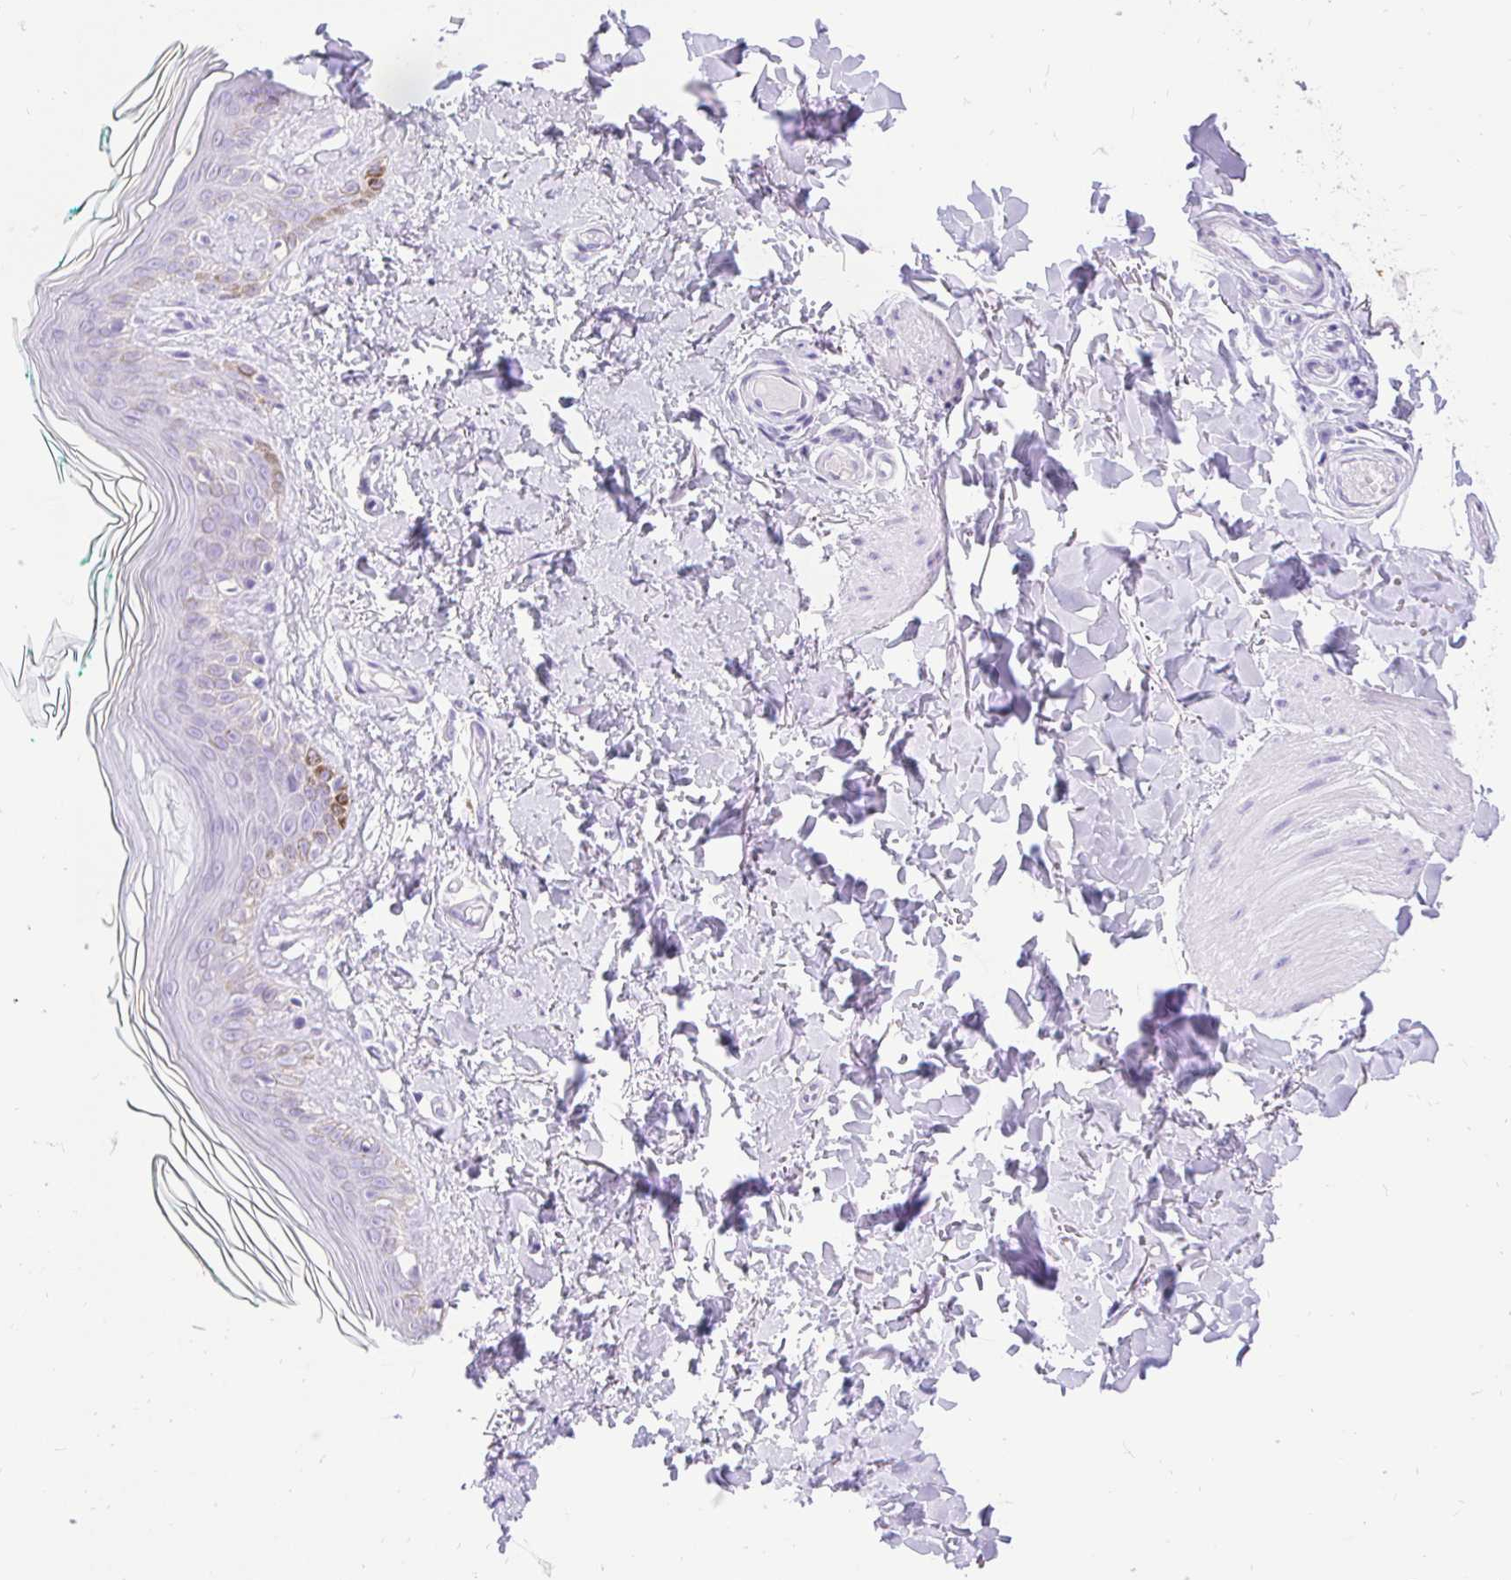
{"staining": {"intensity": "negative", "quantity": "none", "location": "none"}, "tissue": "skin", "cell_type": "Fibroblasts", "image_type": "normal", "snomed": [{"axis": "morphology", "description": "Normal tissue, NOS"}, {"axis": "topography", "description": "Skin"}, {"axis": "topography", "description": "Peripheral nerve tissue"}], "caption": "High power microscopy histopathology image of an IHC photomicrograph of normal skin, revealing no significant positivity in fibroblasts.", "gene": "FATE1", "patient": {"sex": "female", "age": 45}}